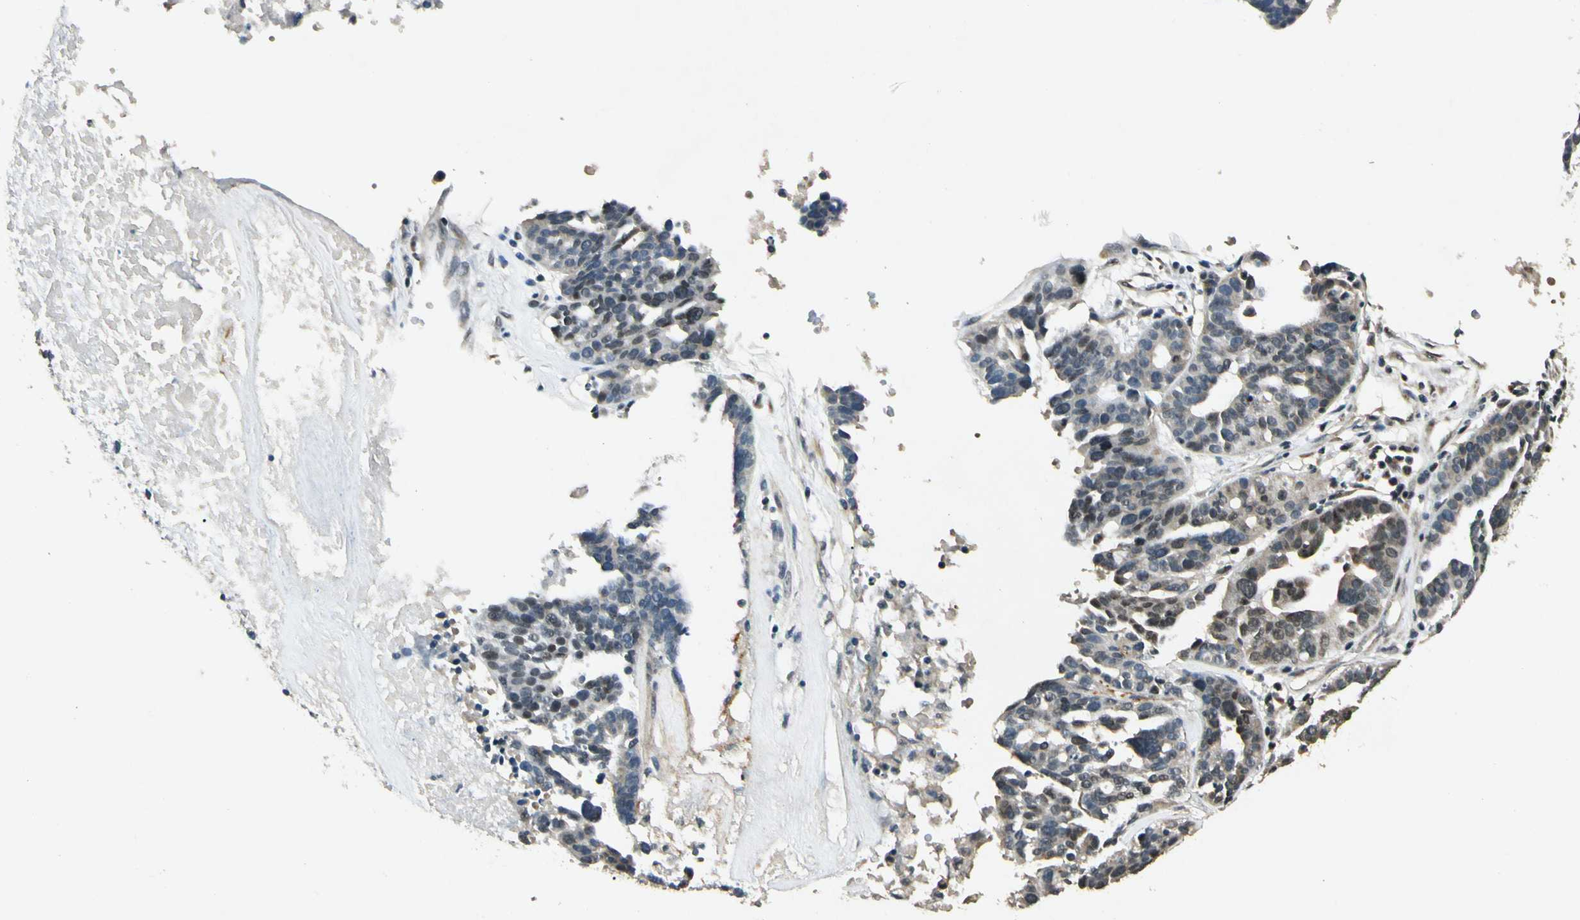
{"staining": {"intensity": "weak", "quantity": "<25%", "location": "cytoplasmic/membranous,nuclear"}, "tissue": "ovarian cancer", "cell_type": "Tumor cells", "image_type": "cancer", "snomed": [{"axis": "morphology", "description": "Cystadenocarcinoma, serous, NOS"}, {"axis": "topography", "description": "Ovary"}], "caption": "A micrograph of human ovarian cancer (serous cystadenocarcinoma) is negative for staining in tumor cells.", "gene": "ZBTB4", "patient": {"sex": "female", "age": 59}}